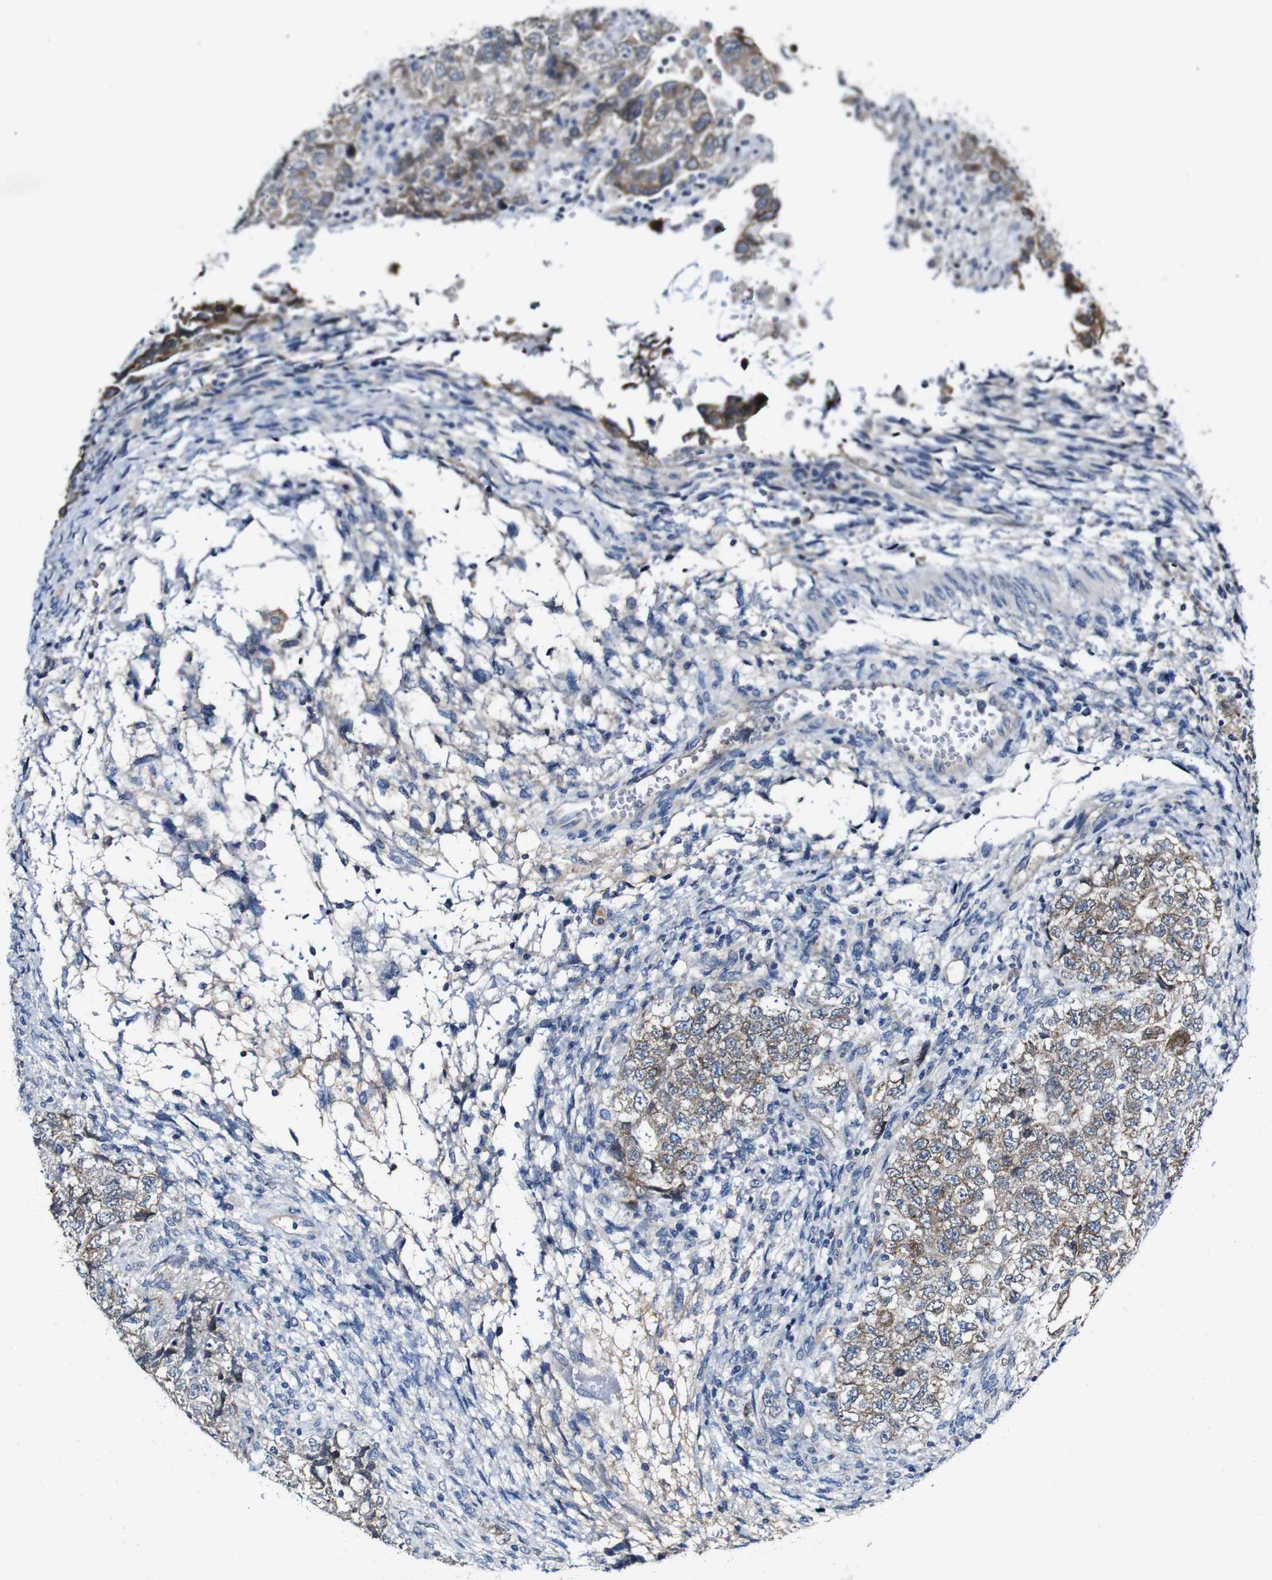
{"staining": {"intensity": "moderate", "quantity": "25%-75%", "location": "cytoplasmic/membranous"}, "tissue": "testis cancer", "cell_type": "Tumor cells", "image_type": "cancer", "snomed": [{"axis": "morphology", "description": "Carcinoma, Embryonal, NOS"}, {"axis": "topography", "description": "Testis"}], "caption": "Embryonal carcinoma (testis) stained with DAB IHC shows medium levels of moderate cytoplasmic/membranous staining in about 25%-75% of tumor cells.", "gene": "GRAMD1A", "patient": {"sex": "male", "age": 36}}